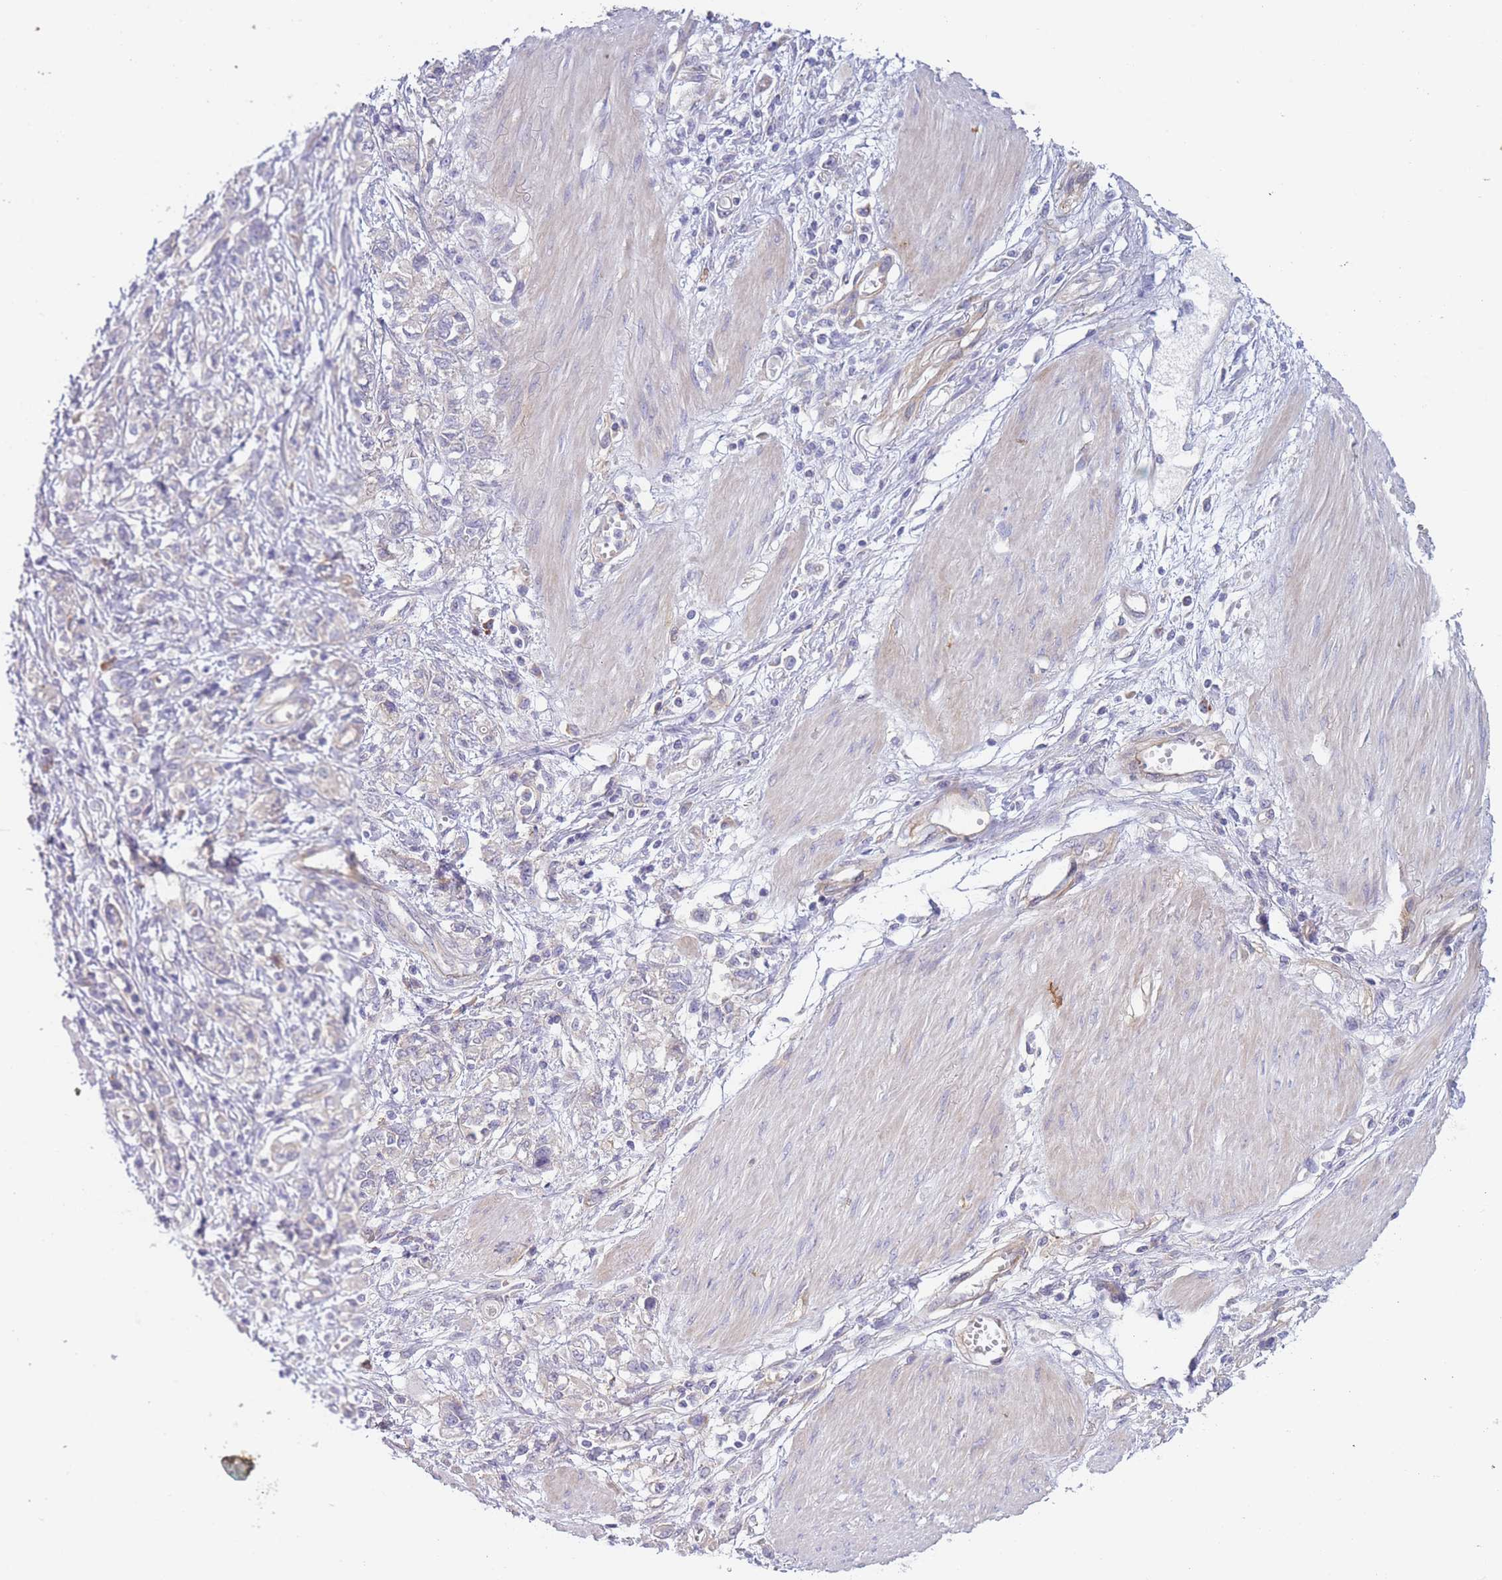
{"staining": {"intensity": "negative", "quantity": "none", "location": "none"}, "tissue": "stomach cancer", "cell_type": "Tumor cells", "image_type": "cancer", "snomed": [{"axis": "morphology", "description": "Adenocarcinoma, NOS"}, {"axis": "topography", "description": "Stomach"}], "caption": "Human stomach cancer stained for a protein using immunohistochemistry (IHC) displays no expression in tumor cells.", "gene": "WDR93", "patient": {"sex": "female", "age": 76}}